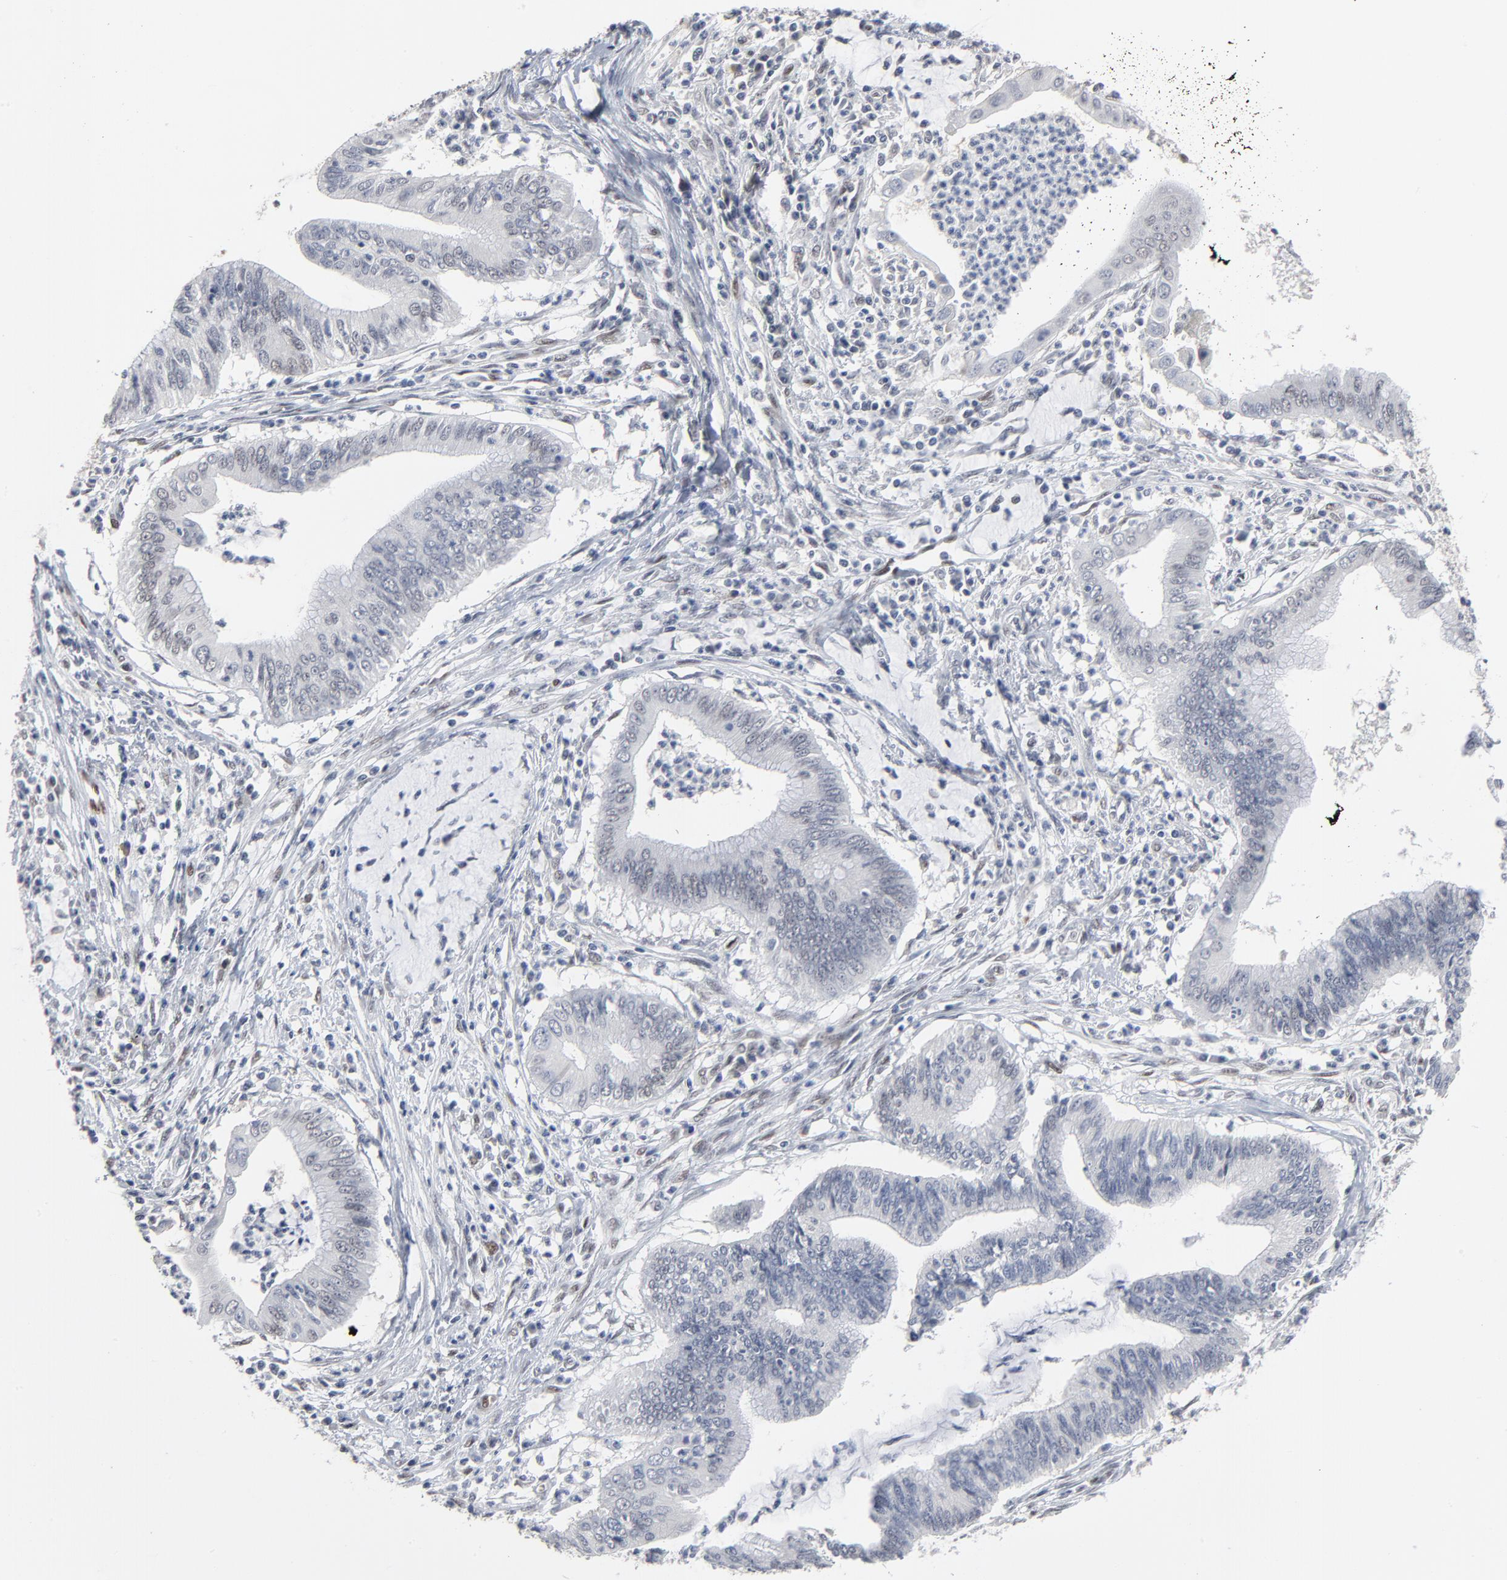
{"staining": {"intensity": "weak", "quantity": ">75%", "location": "nuclear"}, "tissue": "cervical cancer", "cell_type": "Tumor cells", "image_type": "cancer", "snomed": [{"axis": "morphology", "description": "Adenocarcinoma, NOS"}, {"axis": "topography", "description": "Cervix"}], "caption": "Immunohistochemistry (IHC) image of neoplastic tissue: human cervical adenocarcinoma stained using immunohistochemistry (IHC) exhibits low levels of weak protein expression localized specifically in the nuclear of tumor cells, appearing as a nuclear brown color.", "gene": "ATF7", "patient": {"sex": "female", "age": 36}}